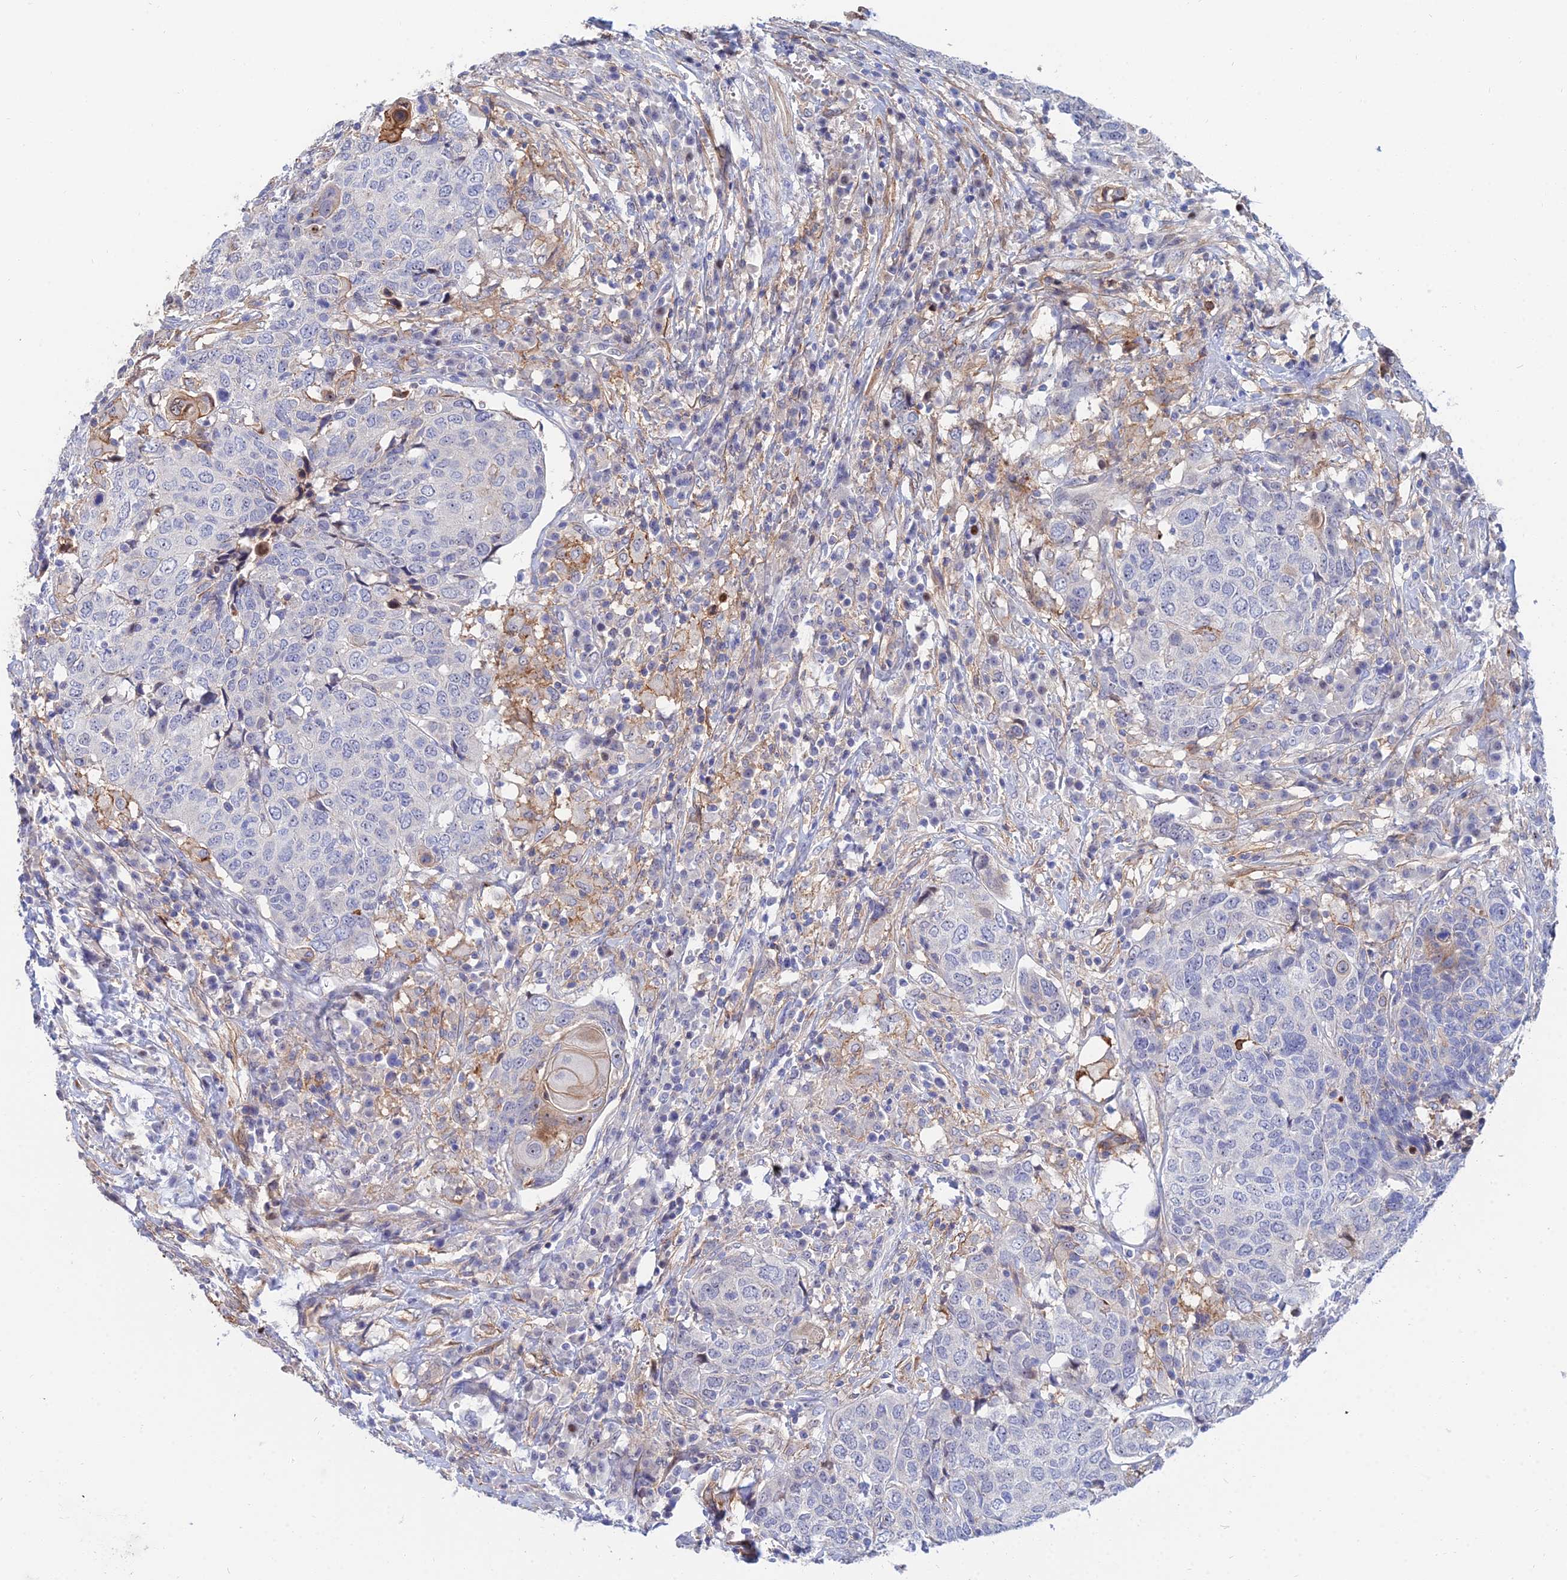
{"staining": {"intensity": "negative", "quantity": "none", "location": "none"}, "tissue": "head and neck cancer", "cell_type": "Tumor cells", "image_type": "cancer", "snomed": [{"axis": "morphology", "description": "Squamous cell carcinoma, NOS"}, {"axis": "topography", "description": "Head-Neck"}], "caption": "A histopathology image of human squamous cell carcinoma (head and neck) is negative for staining in tumor cells.", "gene": "TRIM43B", "patient": {"sex": "male", "age": 66}}